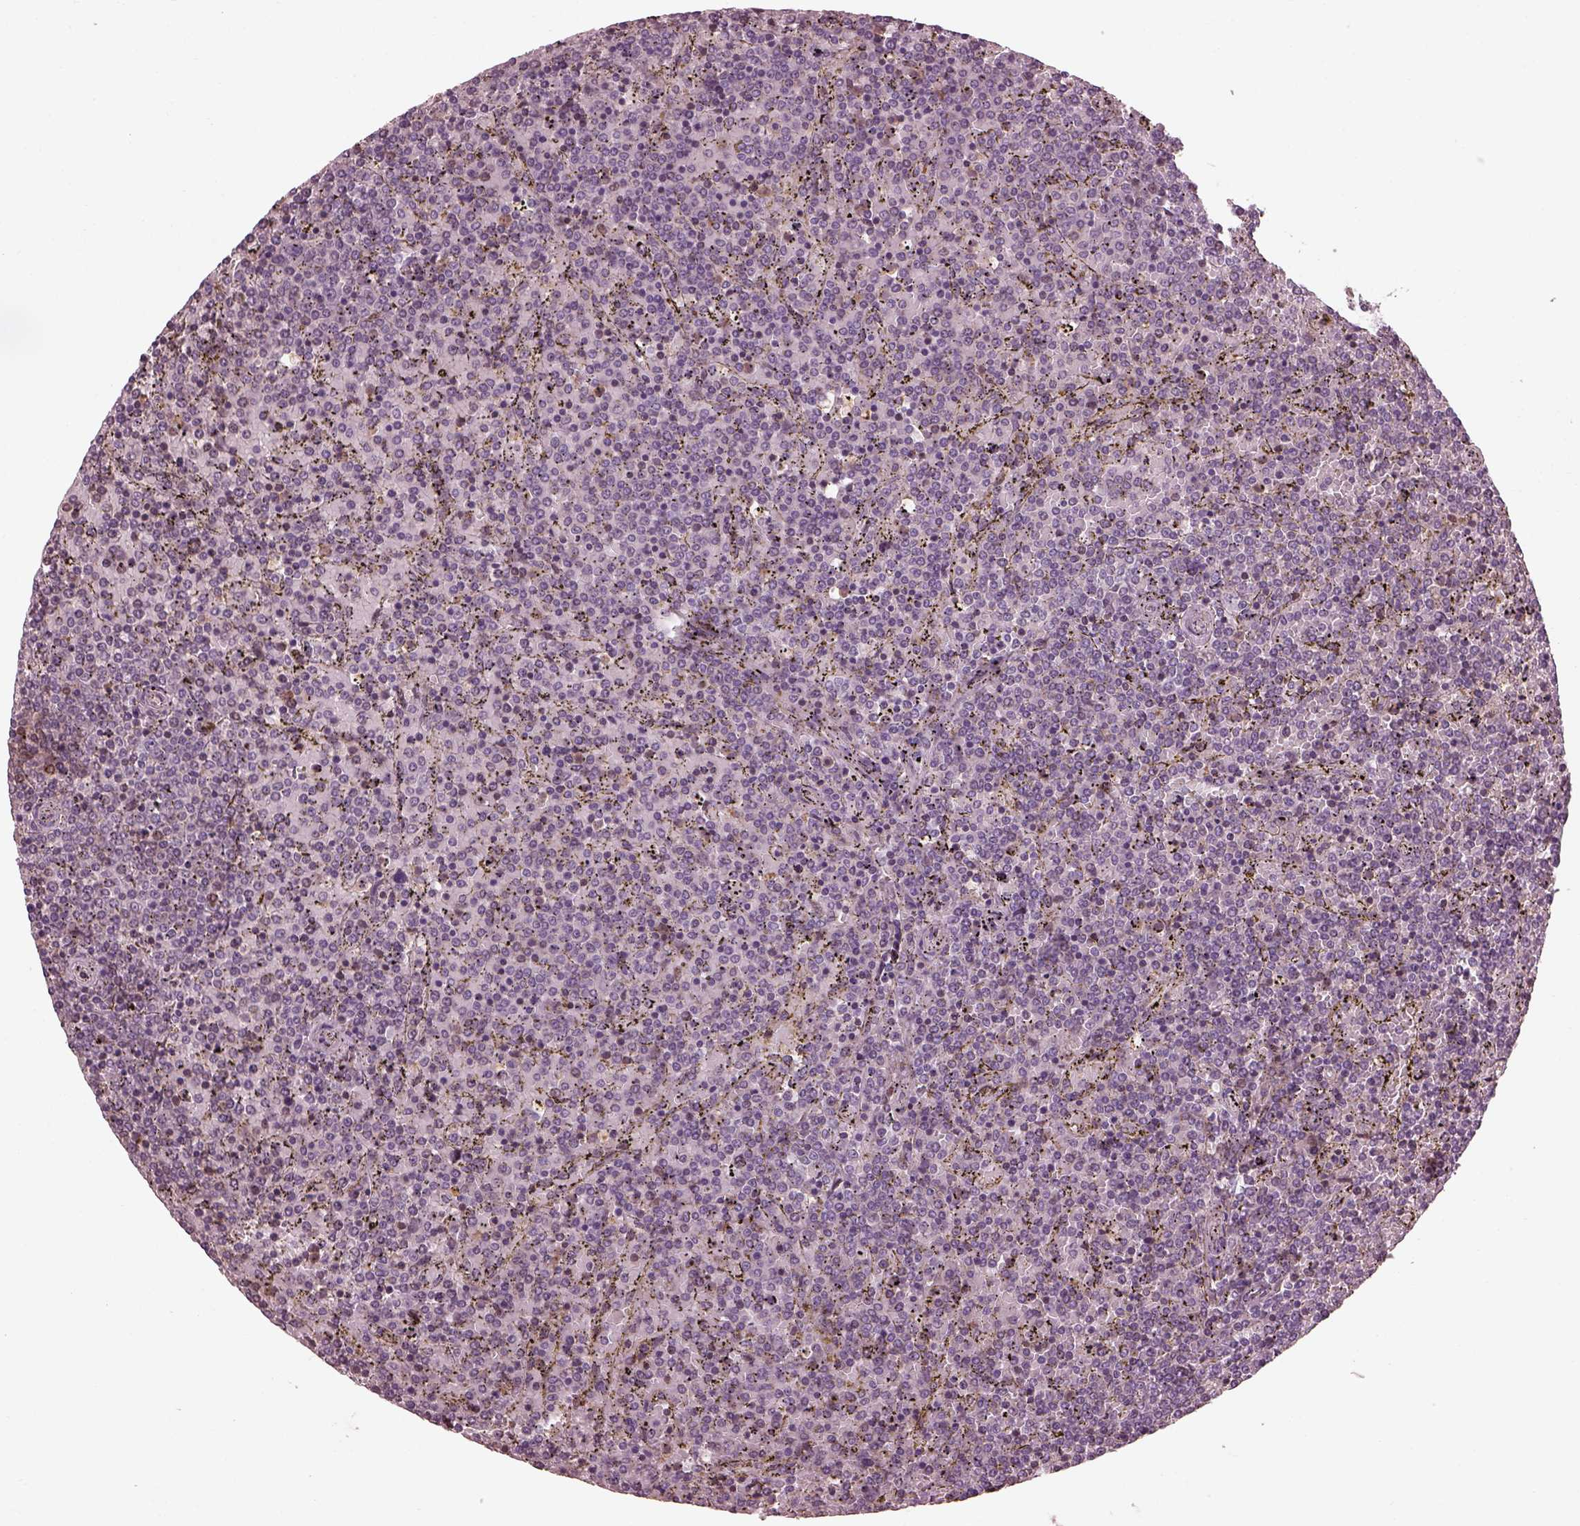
{"staining": {"intensity": "negative", "quantity": "none", "location": "none"}, "tissue": "lymphoma", "cell_type": "Tumor cells", "image_type": "cancer", "snomed": [{"axis": "morphology", "description": "Malignant lymphoma, non-Hodgkin's type, Low grade"}, {"axis": "topography", "description": "Spleen"}], "caption": "Histopathology image shows no significant protein staining in tumor cells of malignant lymphoma, non-Hodgkin's type (low-grade). (DAB IHC visualized using brightfield microscopy, high magnification).", "gene": "BFSP1", "patient": {"sex": "female", "age": 77}}